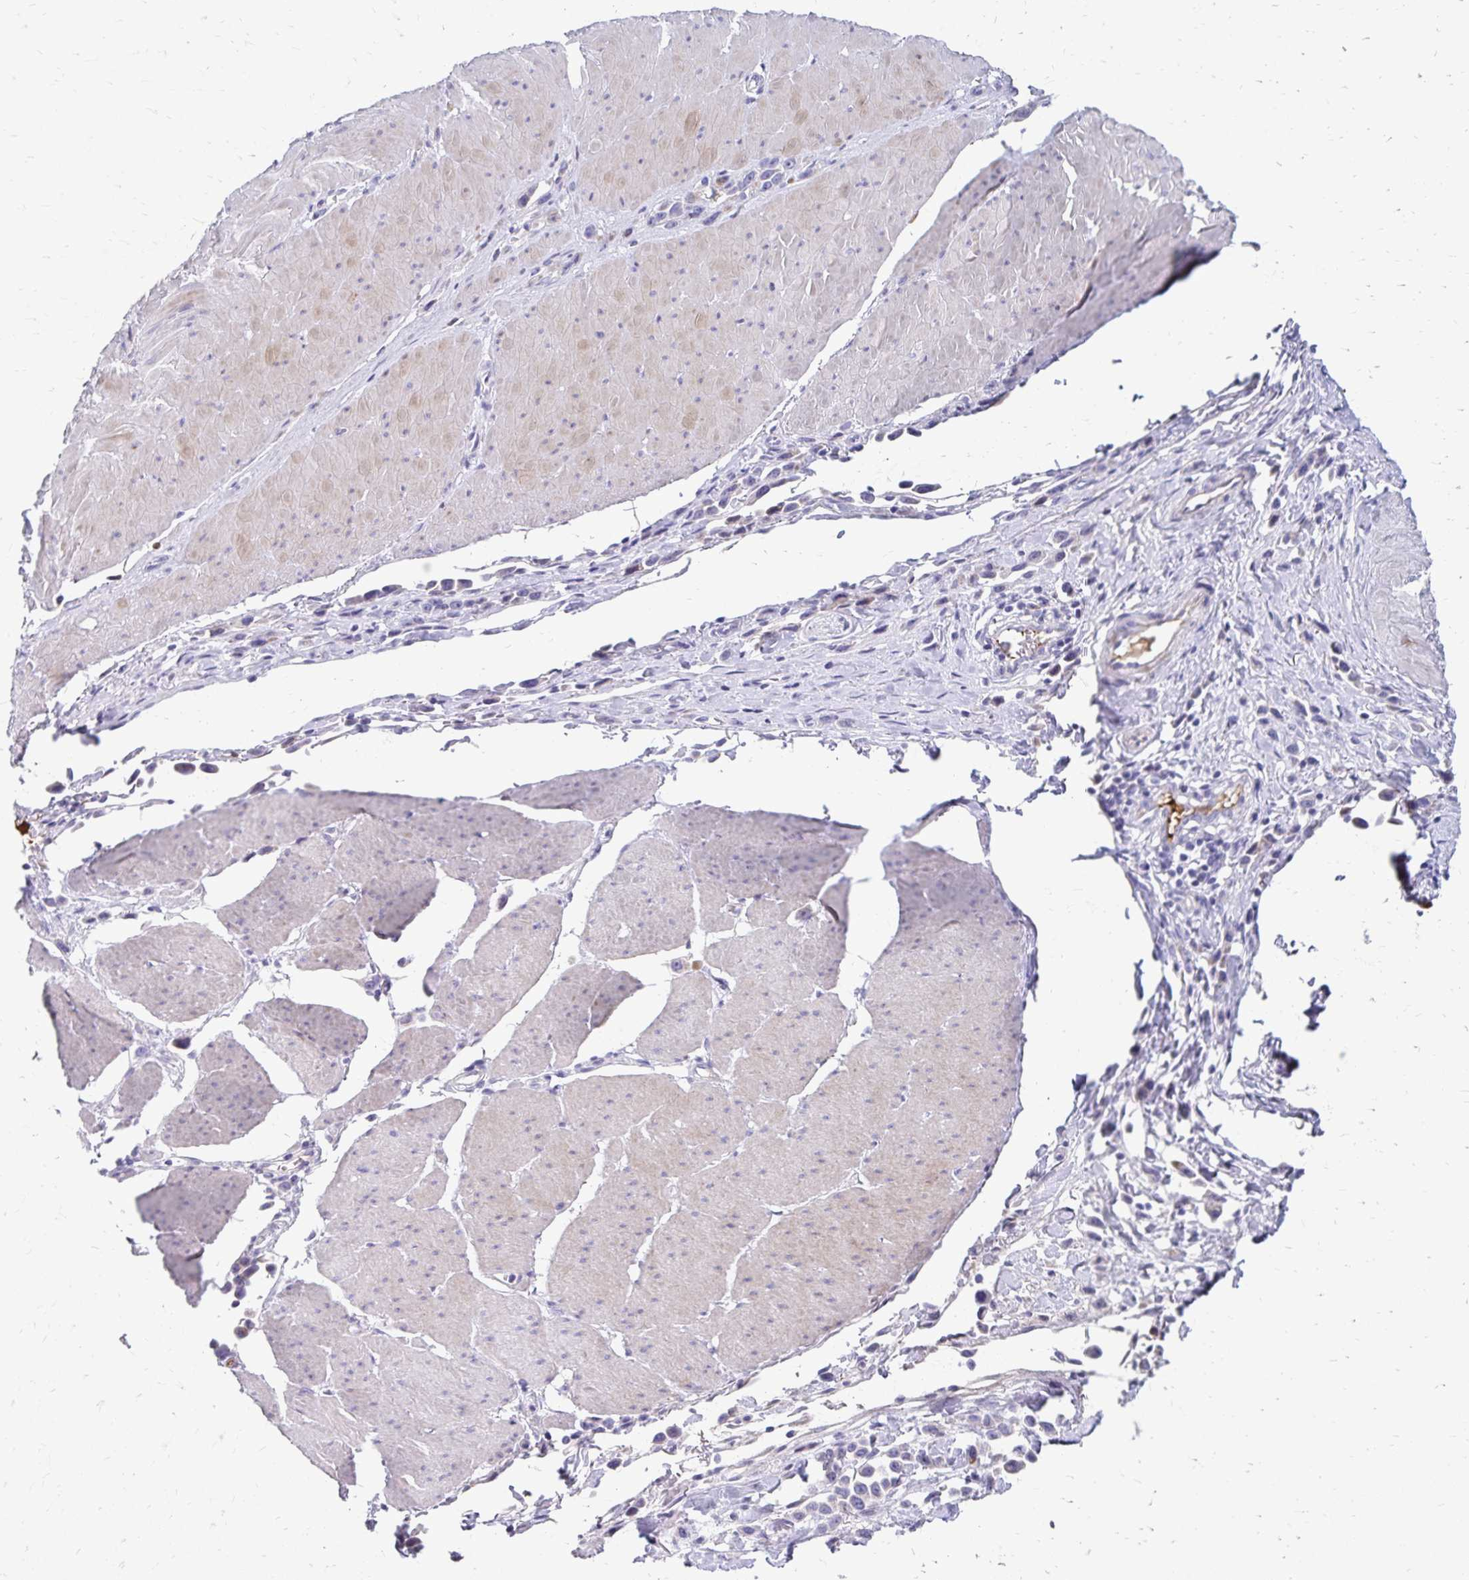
{"staining": {"intensity": "negative", "quantity": "none", "location": "none"}, "tissue": "stomach cancer", "cell_type": "Tumor cells", "image_type": "cancer", "snomed": [{"axis": "morphology", "description": "Adenocarcinoma, NOS"}, {"axis": "topography", "description": "Stomach"}], "caption": "Protein analysis of stomach cancer (adenocarcinoma) displays no significant staining in tumor cells.", "gene": "NECAP1", "patient": {"sex": "male", "age": 47}}